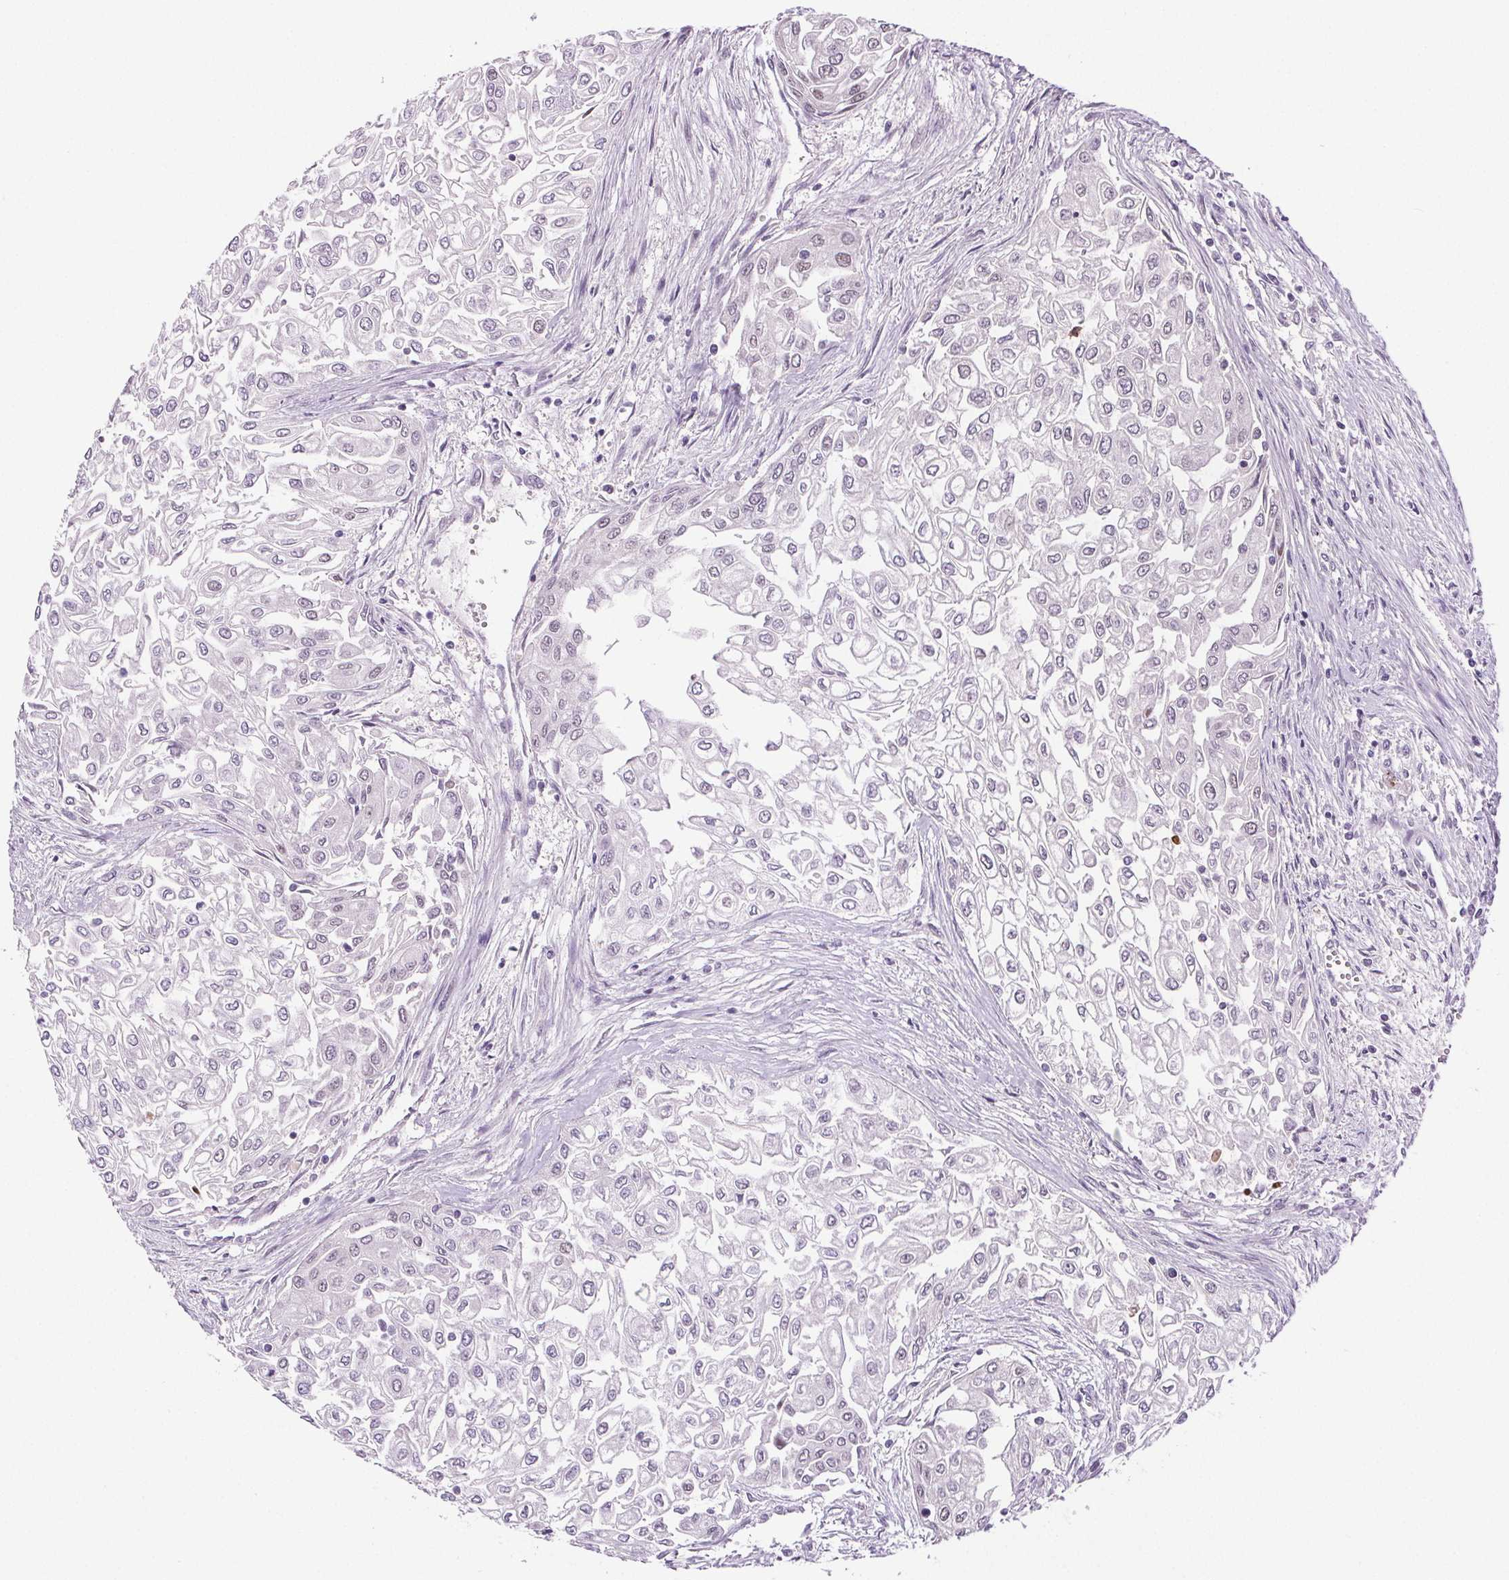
{"staining": {"intensity": "negative", "quantity": "none", "location": "none"}, "tissue": "urothelial cancer", "cell_type": "Tumor cells", "image_type": "cancer", "snomed": [{"axis": "morphology", "description": "Urothelial carcinoma, High grade"}, {"axis": "topography", "description": "Urinary bladder"}], "caption": "This is an IHC histopathology image of human high-grade urothelial carcinoma. There is no expression in tumor cells.", "gene": "SUCLA2", "patient": {"sex": "male", "age": 62}}